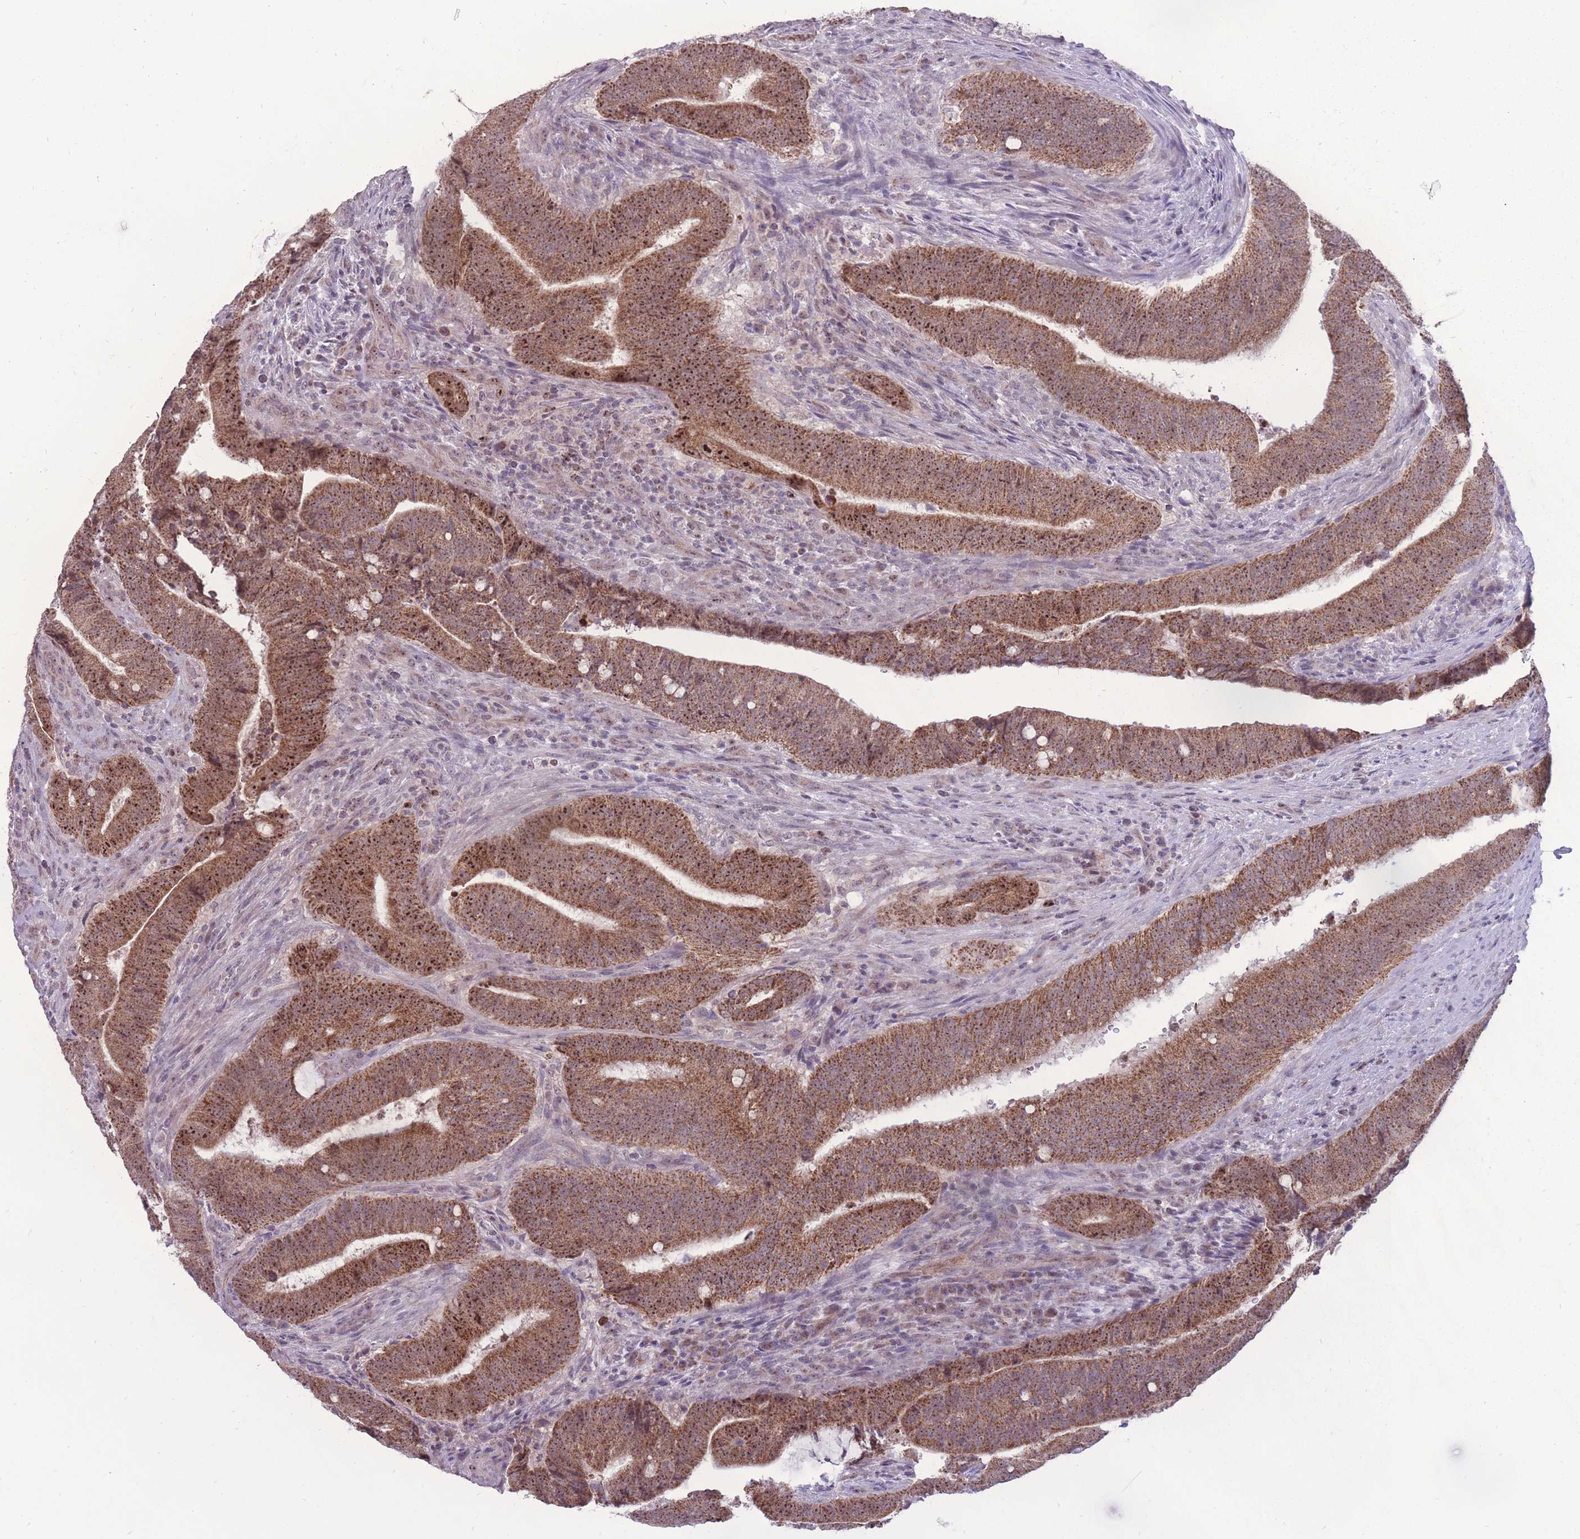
{"staining": {"intensity": "strong", "quantity": ">75%", "location": "cytoplasmic/membranous,nuclear"}, "tissue": "colorectal cancer", "cell_type": "Tumor cells", "image_type": "cancer", "snomed": [{"axis": "morphology", "description": "Adenocarcinoma, NOS"}, {"axis": "topography", "description": "Colon"}], "caption": "Immunohistochemistry of colorectal cancer (adenocarcinoma) shows high levels of strong cytoplasmic/membranous and nuclear positivity in about >75% of tumor cells. Nuclei are stained in blue.", "gene": "MCIDAS", "patient": {"sex": "female", "age": 43}}